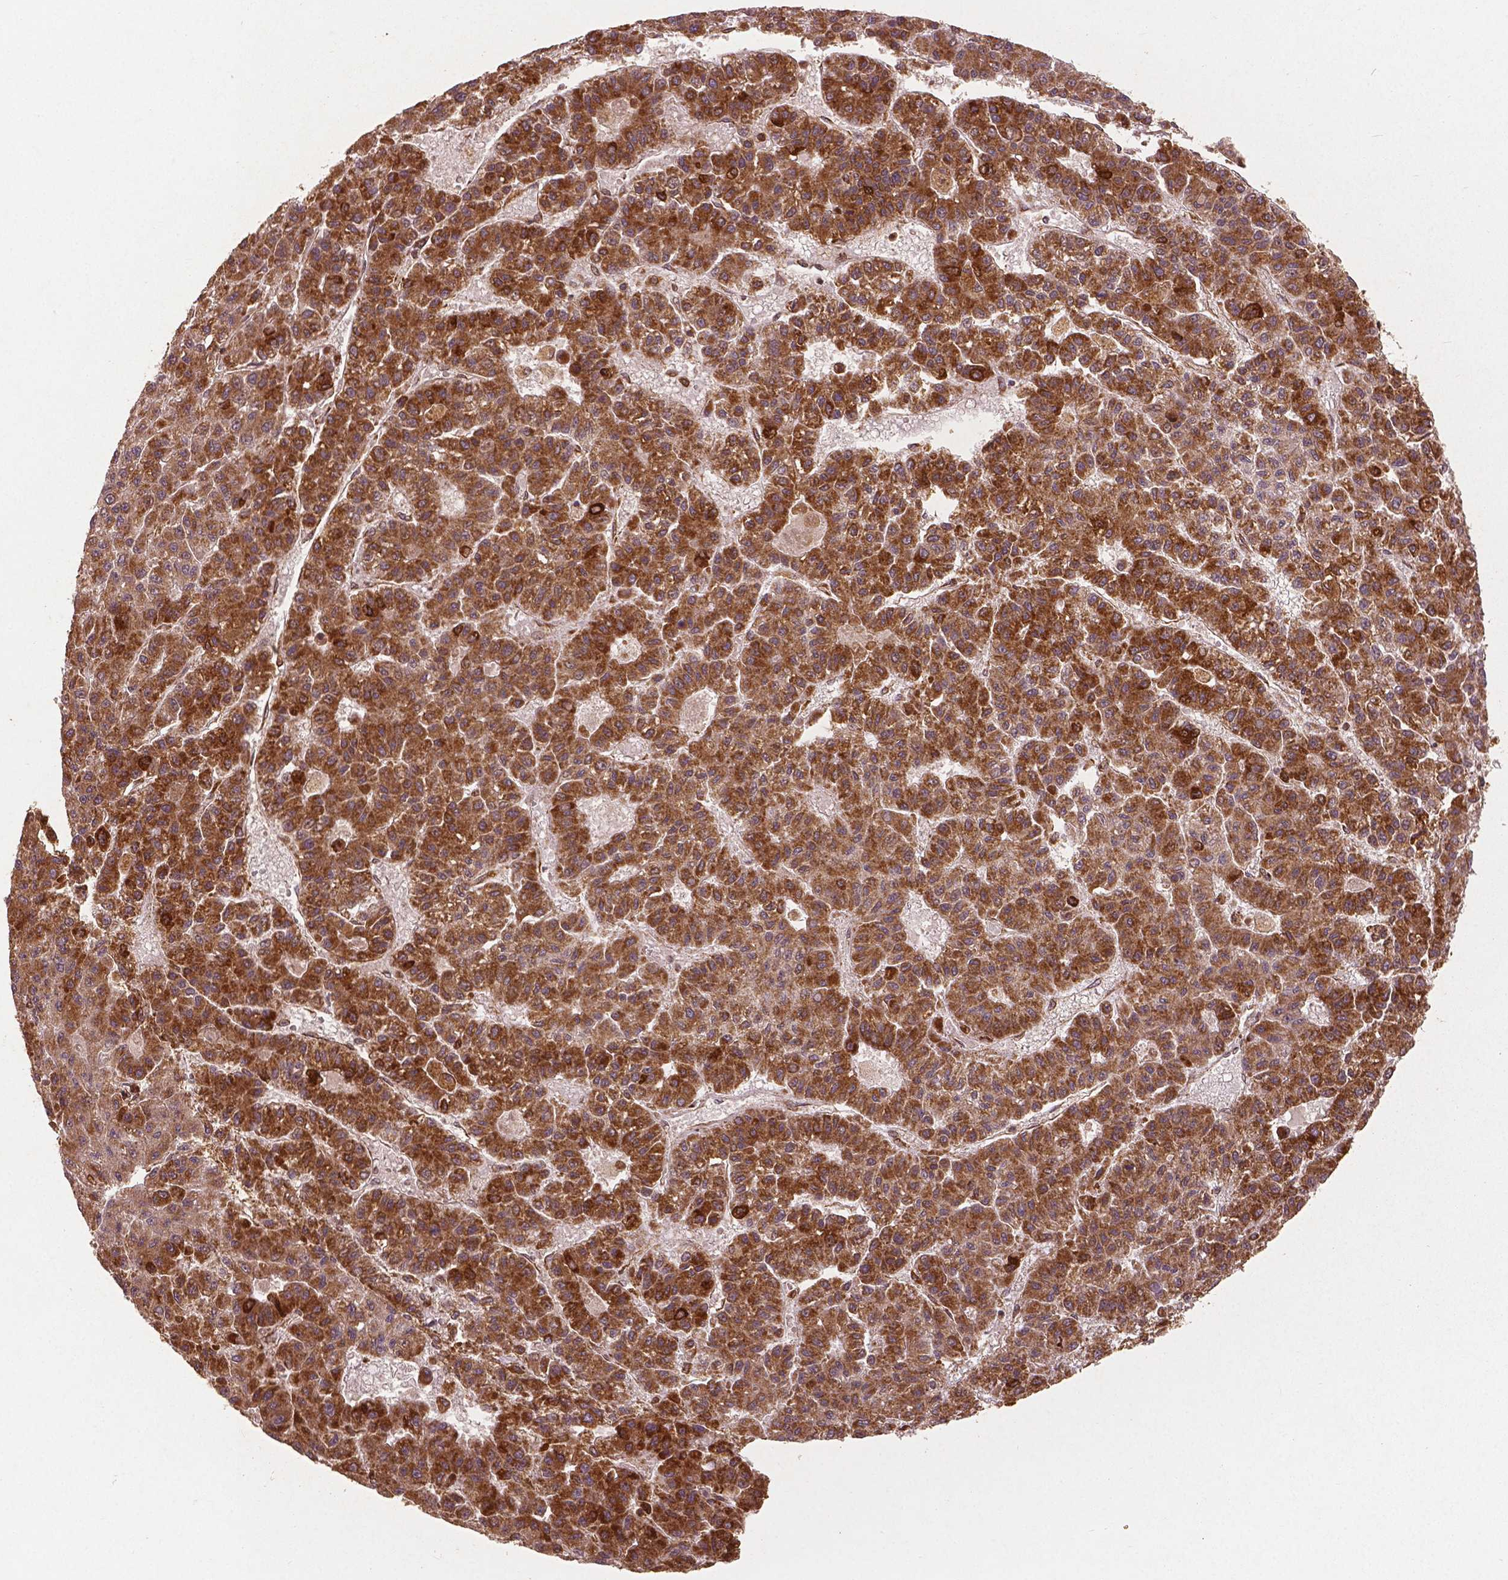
{"staining": {"intensity": "strong", "quantity": ">75%", "location": "cytoplasmic/membranous"}, "tissue": "liver cancer", "cell_type": "Tumor cells", "image_type": "cancer", "snomed": [{"axis": "morphology", "description": "Carcinoma, Hepatocellular, NOS"}, {"axis": "topography", "description": "Liver"}], "caption": "Protein expression analysis of human liver hepatocellular carcinoma reveals strong cytoplasmic/membranous positivity in about >75% of tumor cells. (DAB = brown stain, brightfield microscopy at high magnification).", "gene": "PGAM5", "patient": {"sex": "male", "age": 70}}